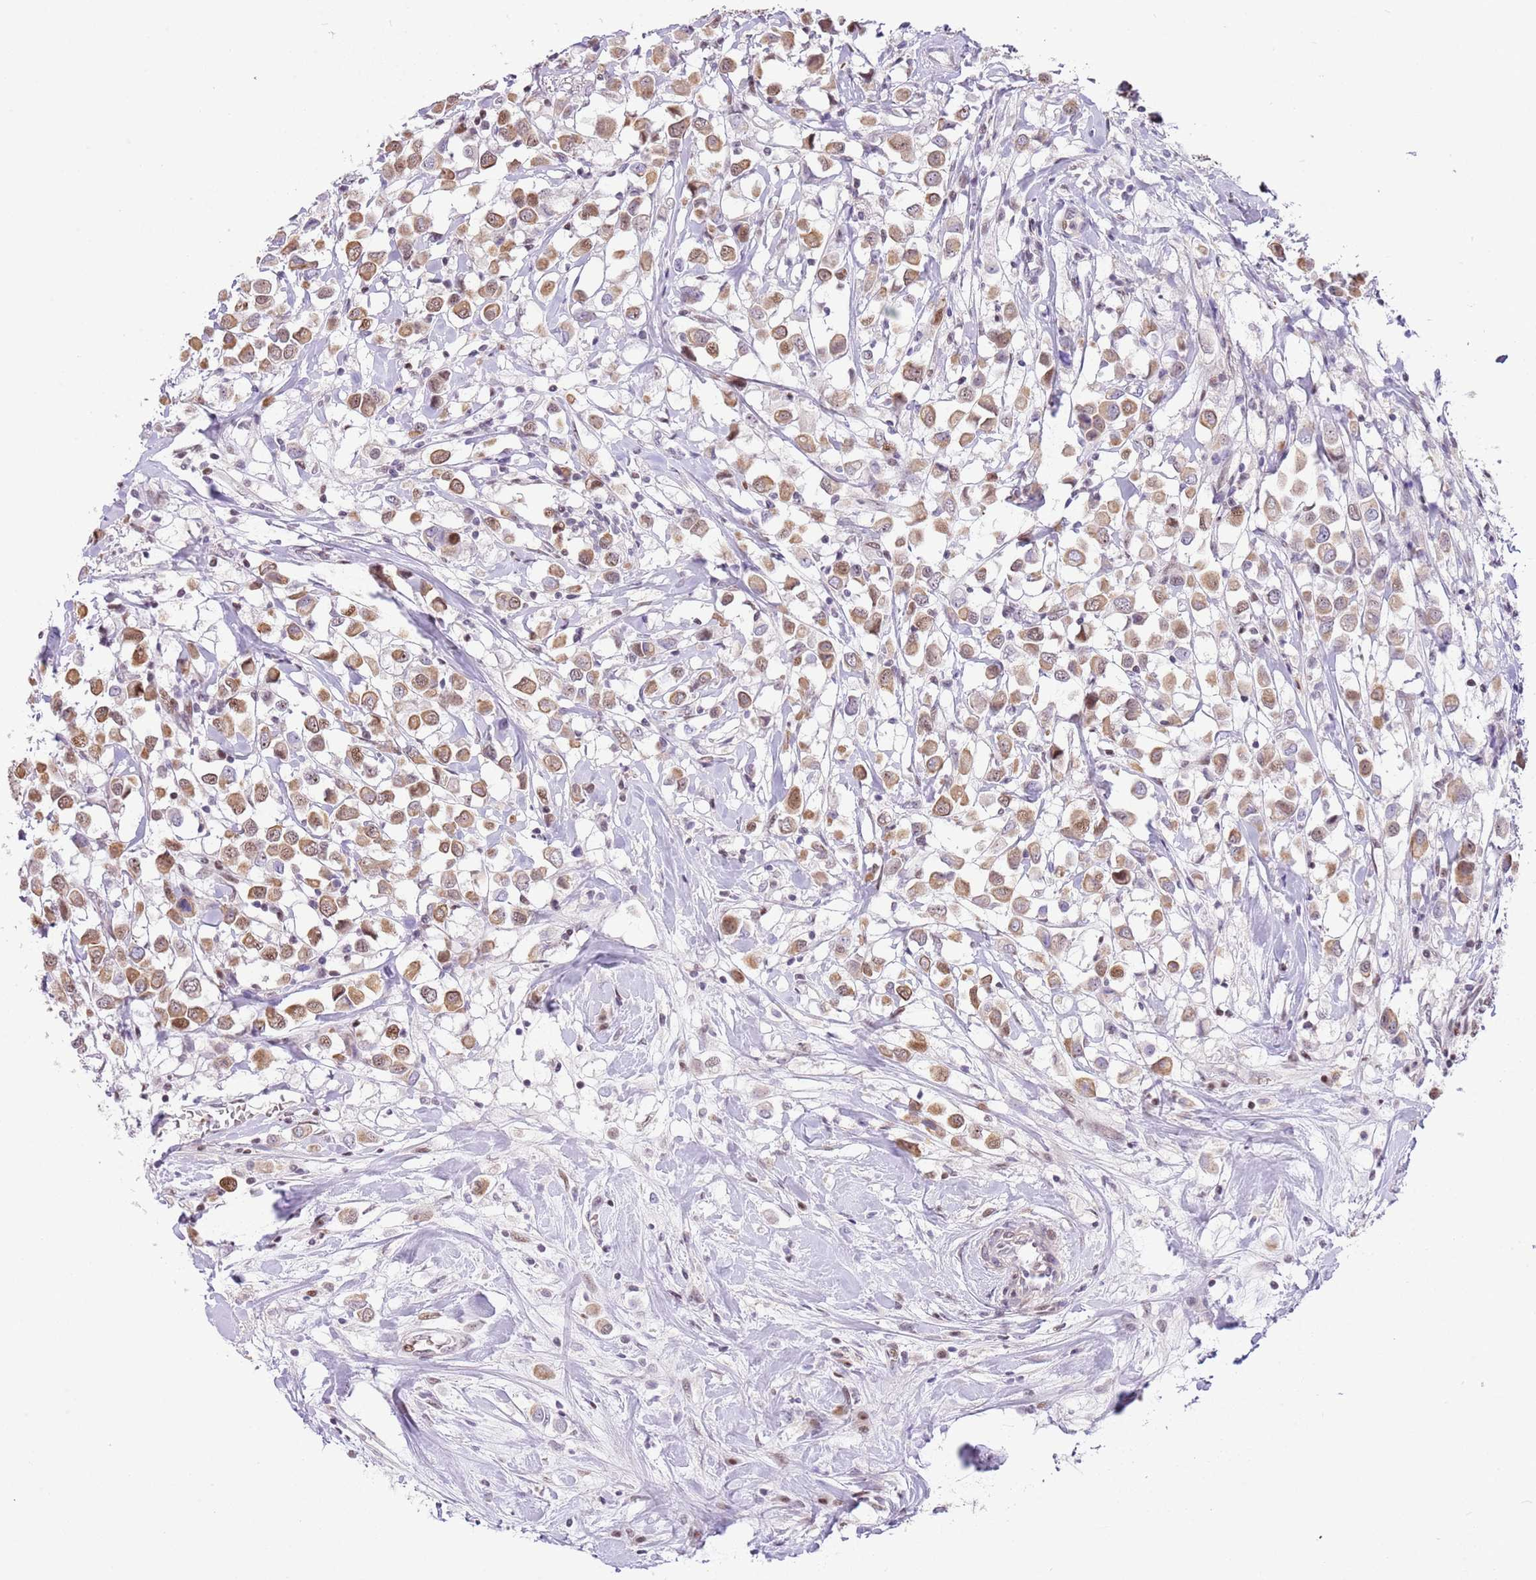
{"staining": {"intensity": "weak", "quantity": ">75%", "location": "cytoplasmic/membranous,nuclear"}, "tissue": "breast cancer", "cell_type": "Tumor cells", "image_type": "cancer", "snomed": [{"axis": "morphology", "description": "Duct carcinoma"}, {"axis": "topography", "description": "Breast"}], "caption": "Protein expression analysis of human intraductal carcinoma (breast) reveals weak cytoplasmic/membranous and nuclear staining in about >75% of tumor cells.", "gene": "RFK", "patient": {"sex": "female", "age": 61}}